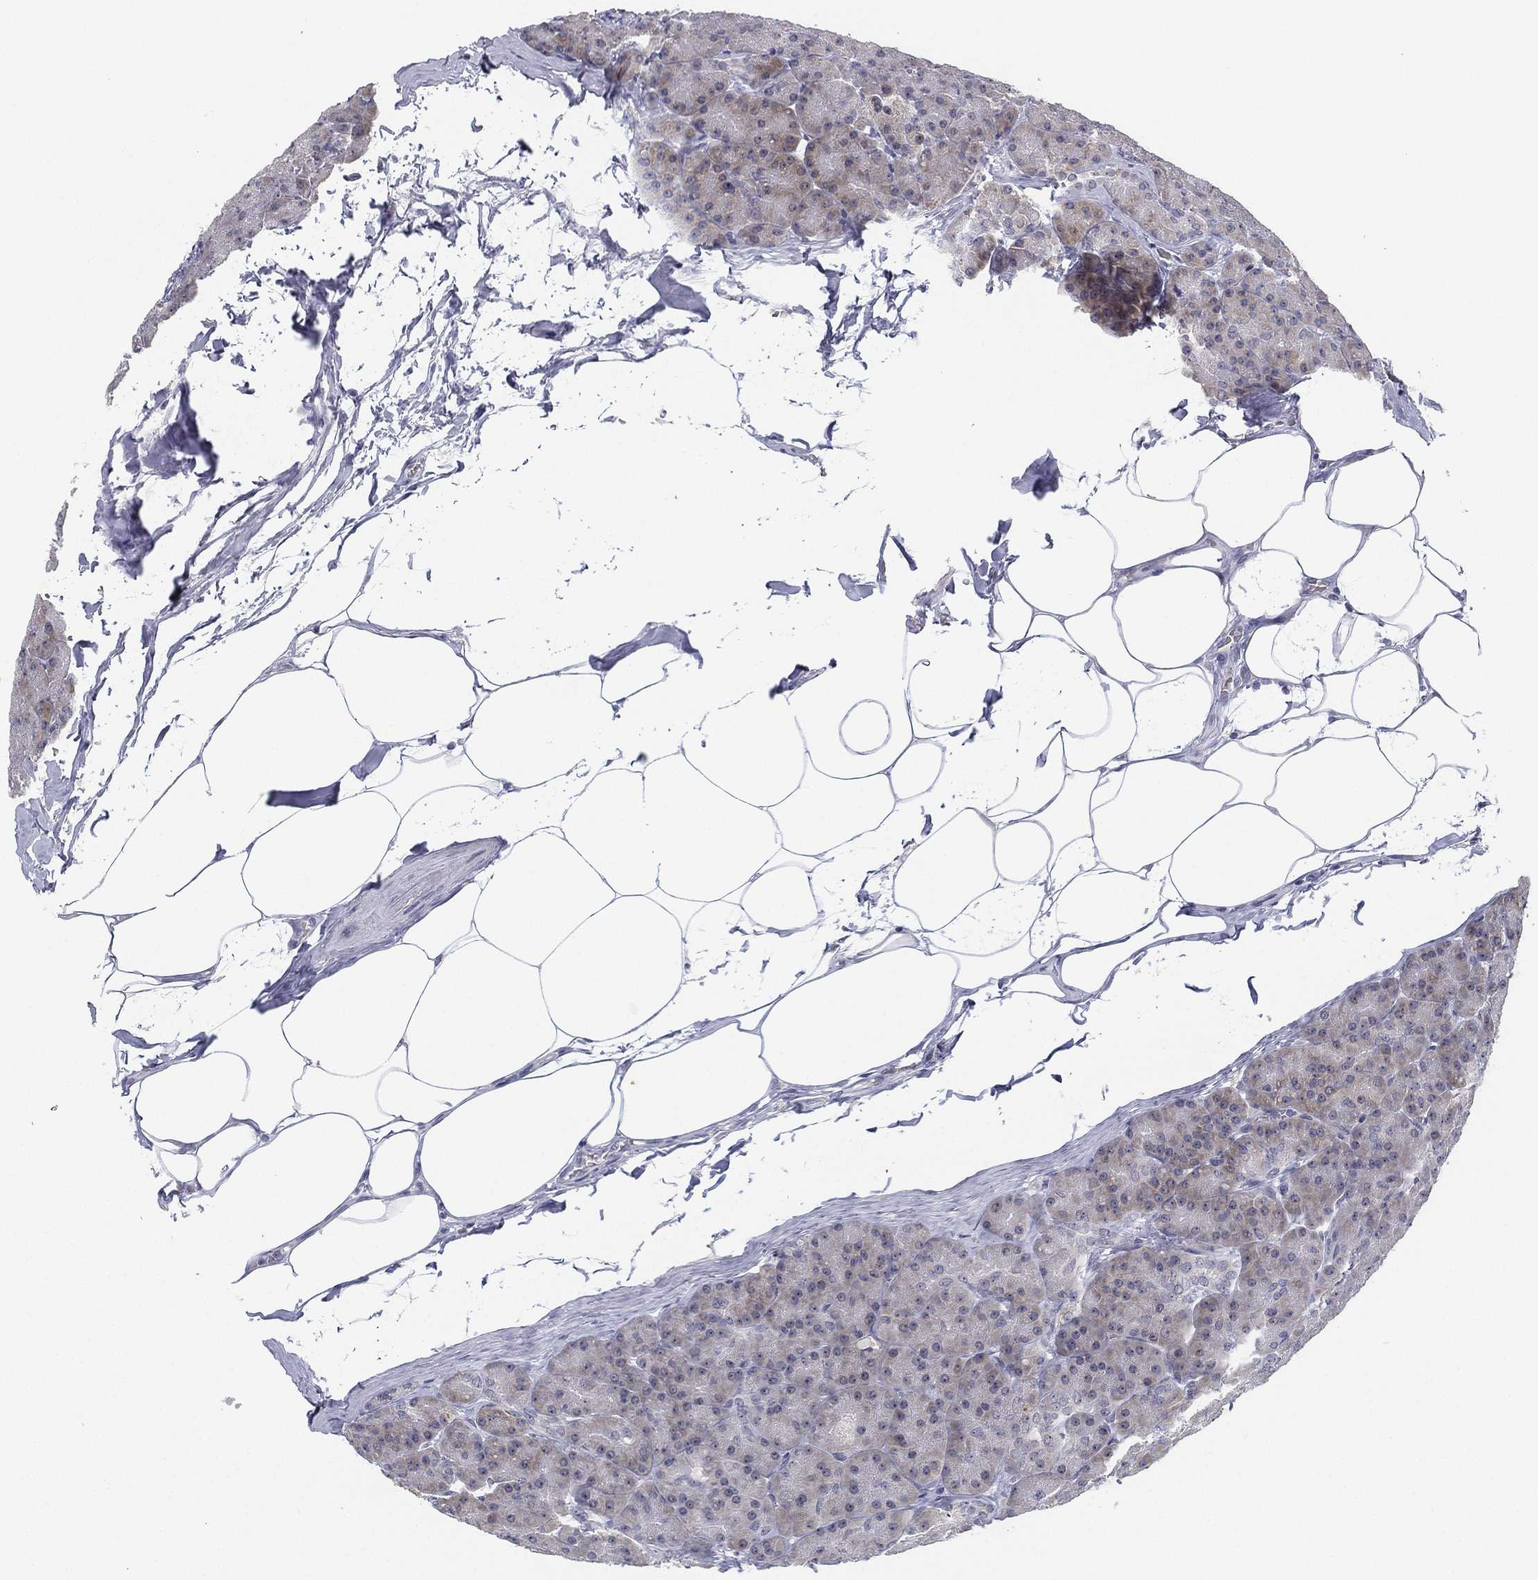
{"staining": {"intensity": "weak", "quantity": "<25%", "location": "cytoplasmic/membranous"}, "tissue": "pancreas", "cell_type": "Exocrine glandular cells", "image_type": "normal", "snomed": [{"axis": "morphology", "description": "Normal tissue, NOS"}, {"axis": "topography", "description": "Pancreas"}], "caption": "Exocrine glandular cells show no significant staining in benign pancreas. Nuclei are stained in blue.", "gene": "MS4A8", "patient": {"sex": "male", "age": 57}}